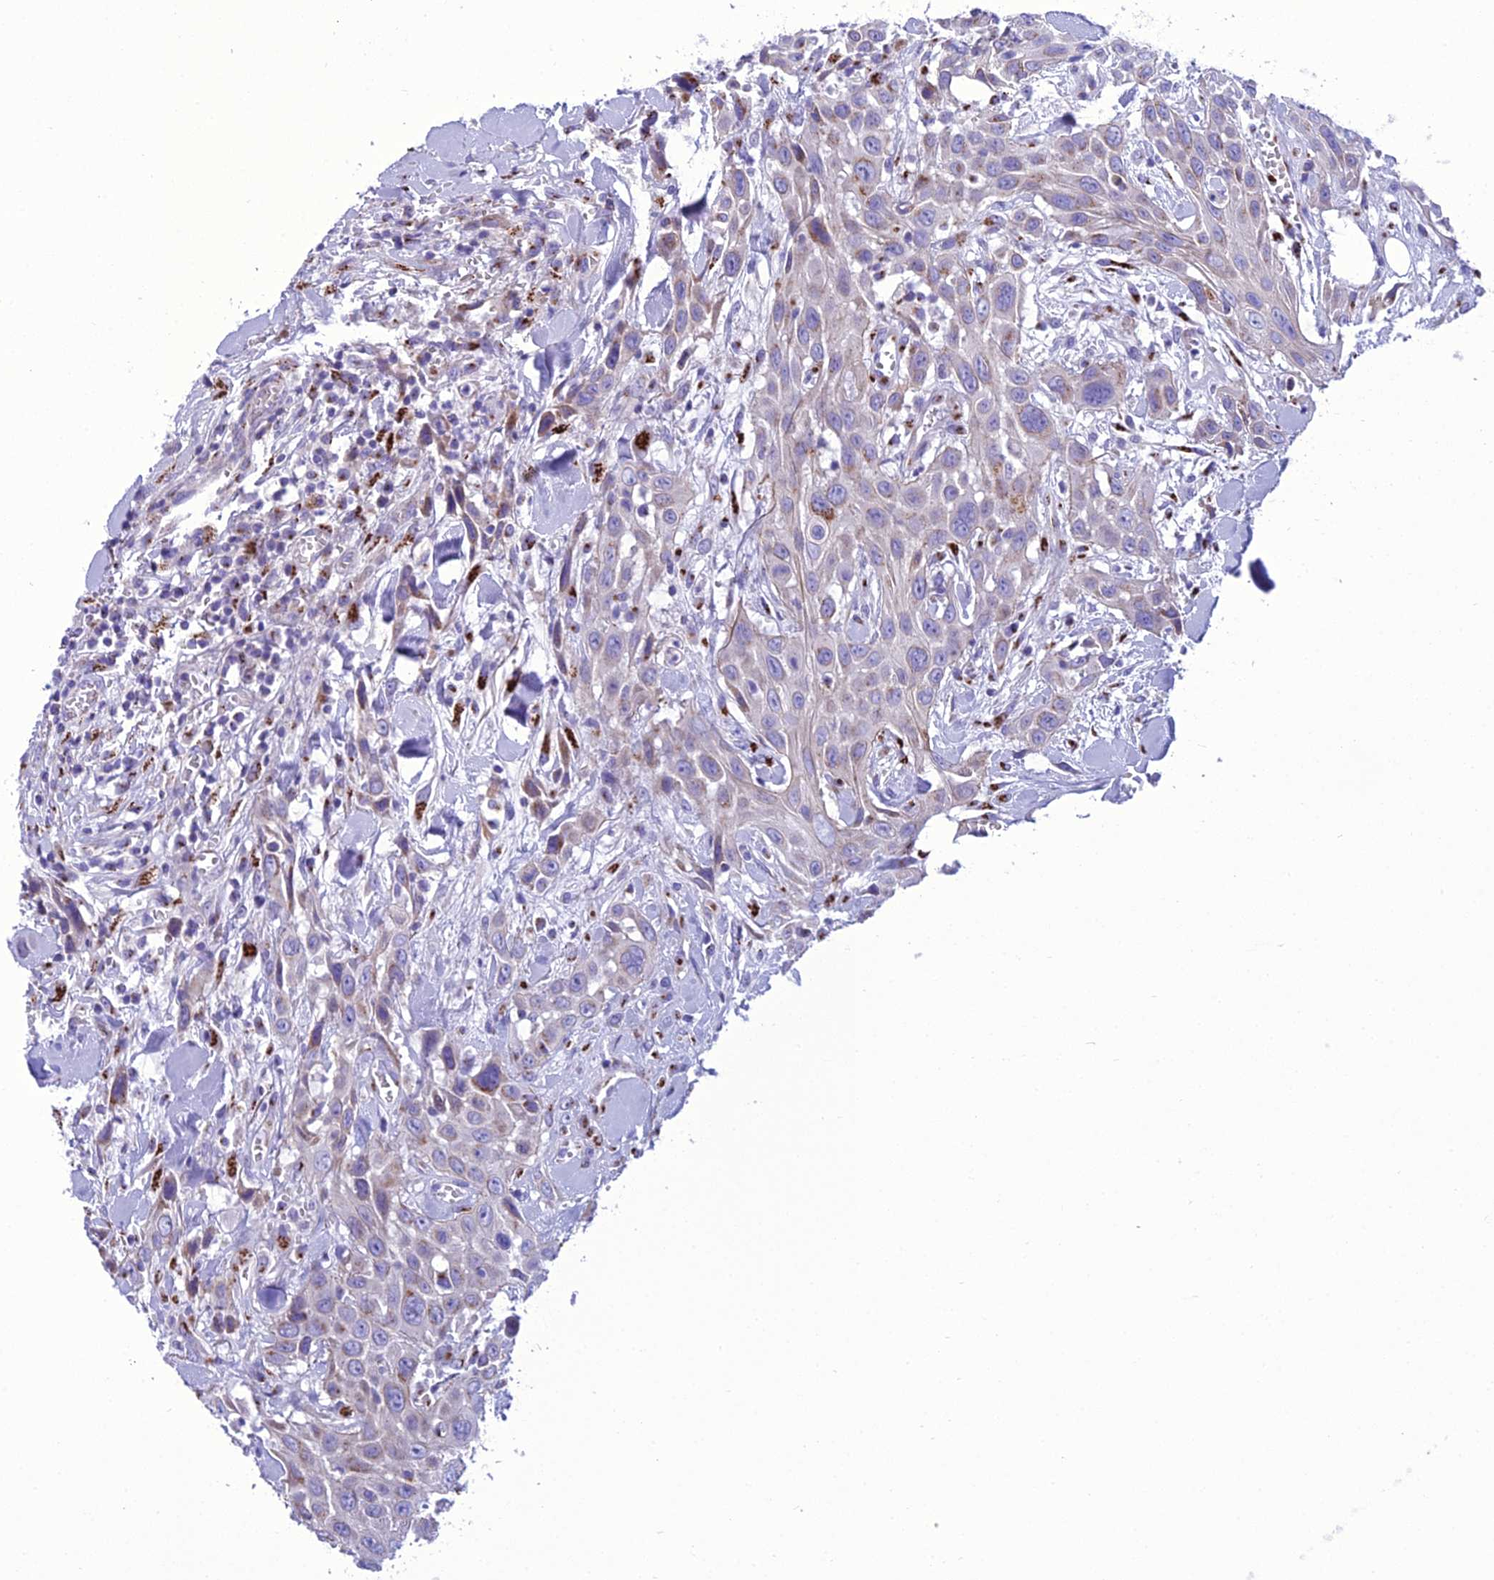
{"staining": {"intensity": "weak", "quantity": "<25%", "location": "cytoplasmic/membranous"}, "tissue": "head and neck cancer", "cell_type": "Tumor cells", "image_type": "cancer", "snomed": [{"axis": "morphology", "description": "Squamous cell carcinoma, NOS"}, {"axis": "topography", "description": "Head-Neck"}], "caption": "Head and neck squamous cell carcinoma stained for a protein using immunohistochemistry exhibits no staining tumor cells.", "gene": "GOLM2", "patient": {"sex": "male", "age": 81}}